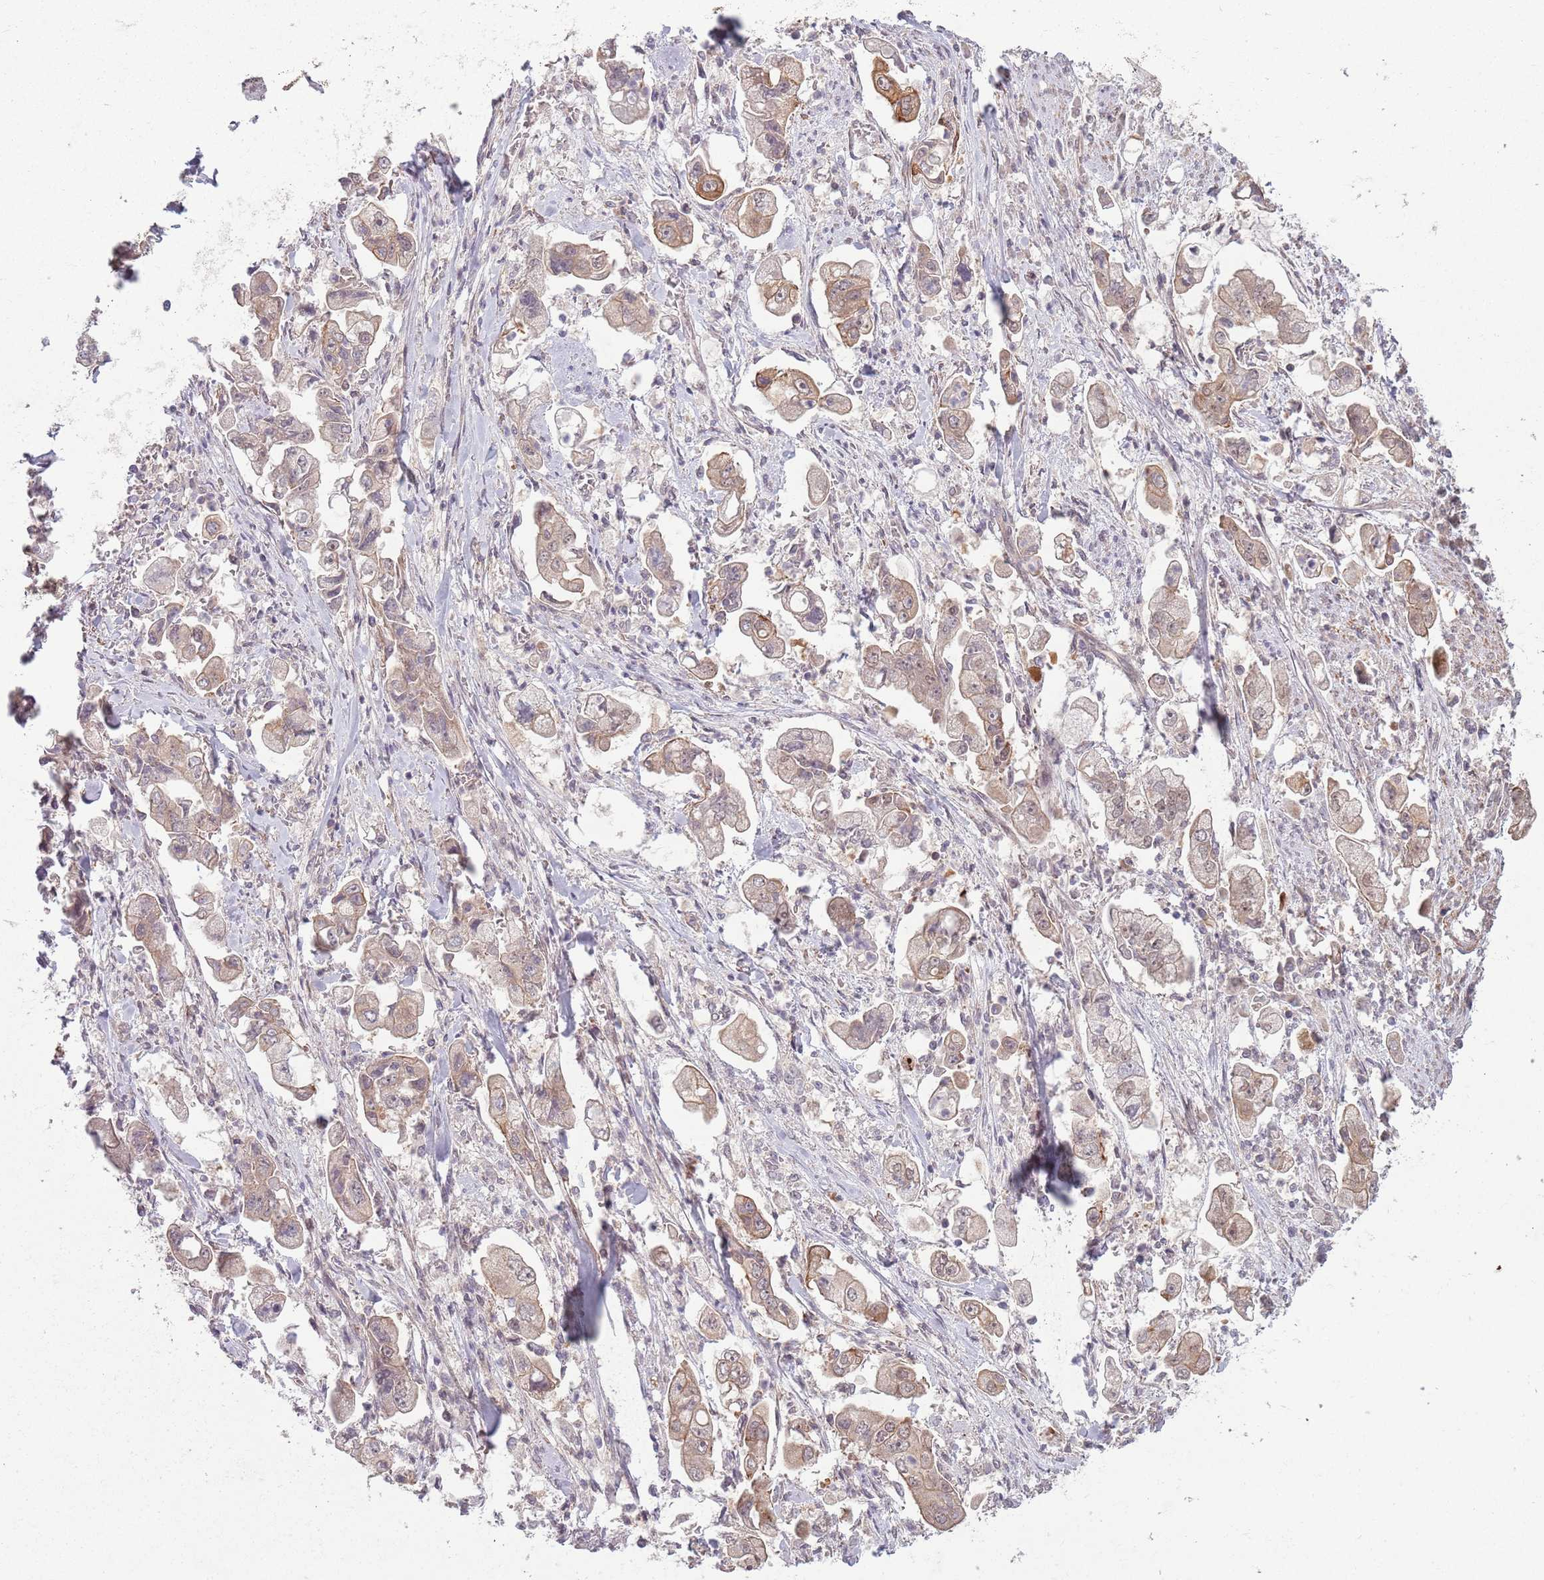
{"staining": {"intensity": "moderate", "quantity": "25%-75%", "location": "cytoplasmic/membranous"}, "tissue": "stomach cancer", "cell_type": "Tumor cells", "image_type": "cancer", "snomed": [{"axis": "morphology", "description": "Adenocarcinoma, NOS"}, {"axis": "topography", "description": "Stomach"}], "caption": "Tumor cells reveal medium levels of moderate cytoplasmic/membranous staining in about 25%-75% of cells in stomach cancer (adenocarcinoma).", "gene": "CCDC154", "patient": {"sex": "male", "age": 62}}